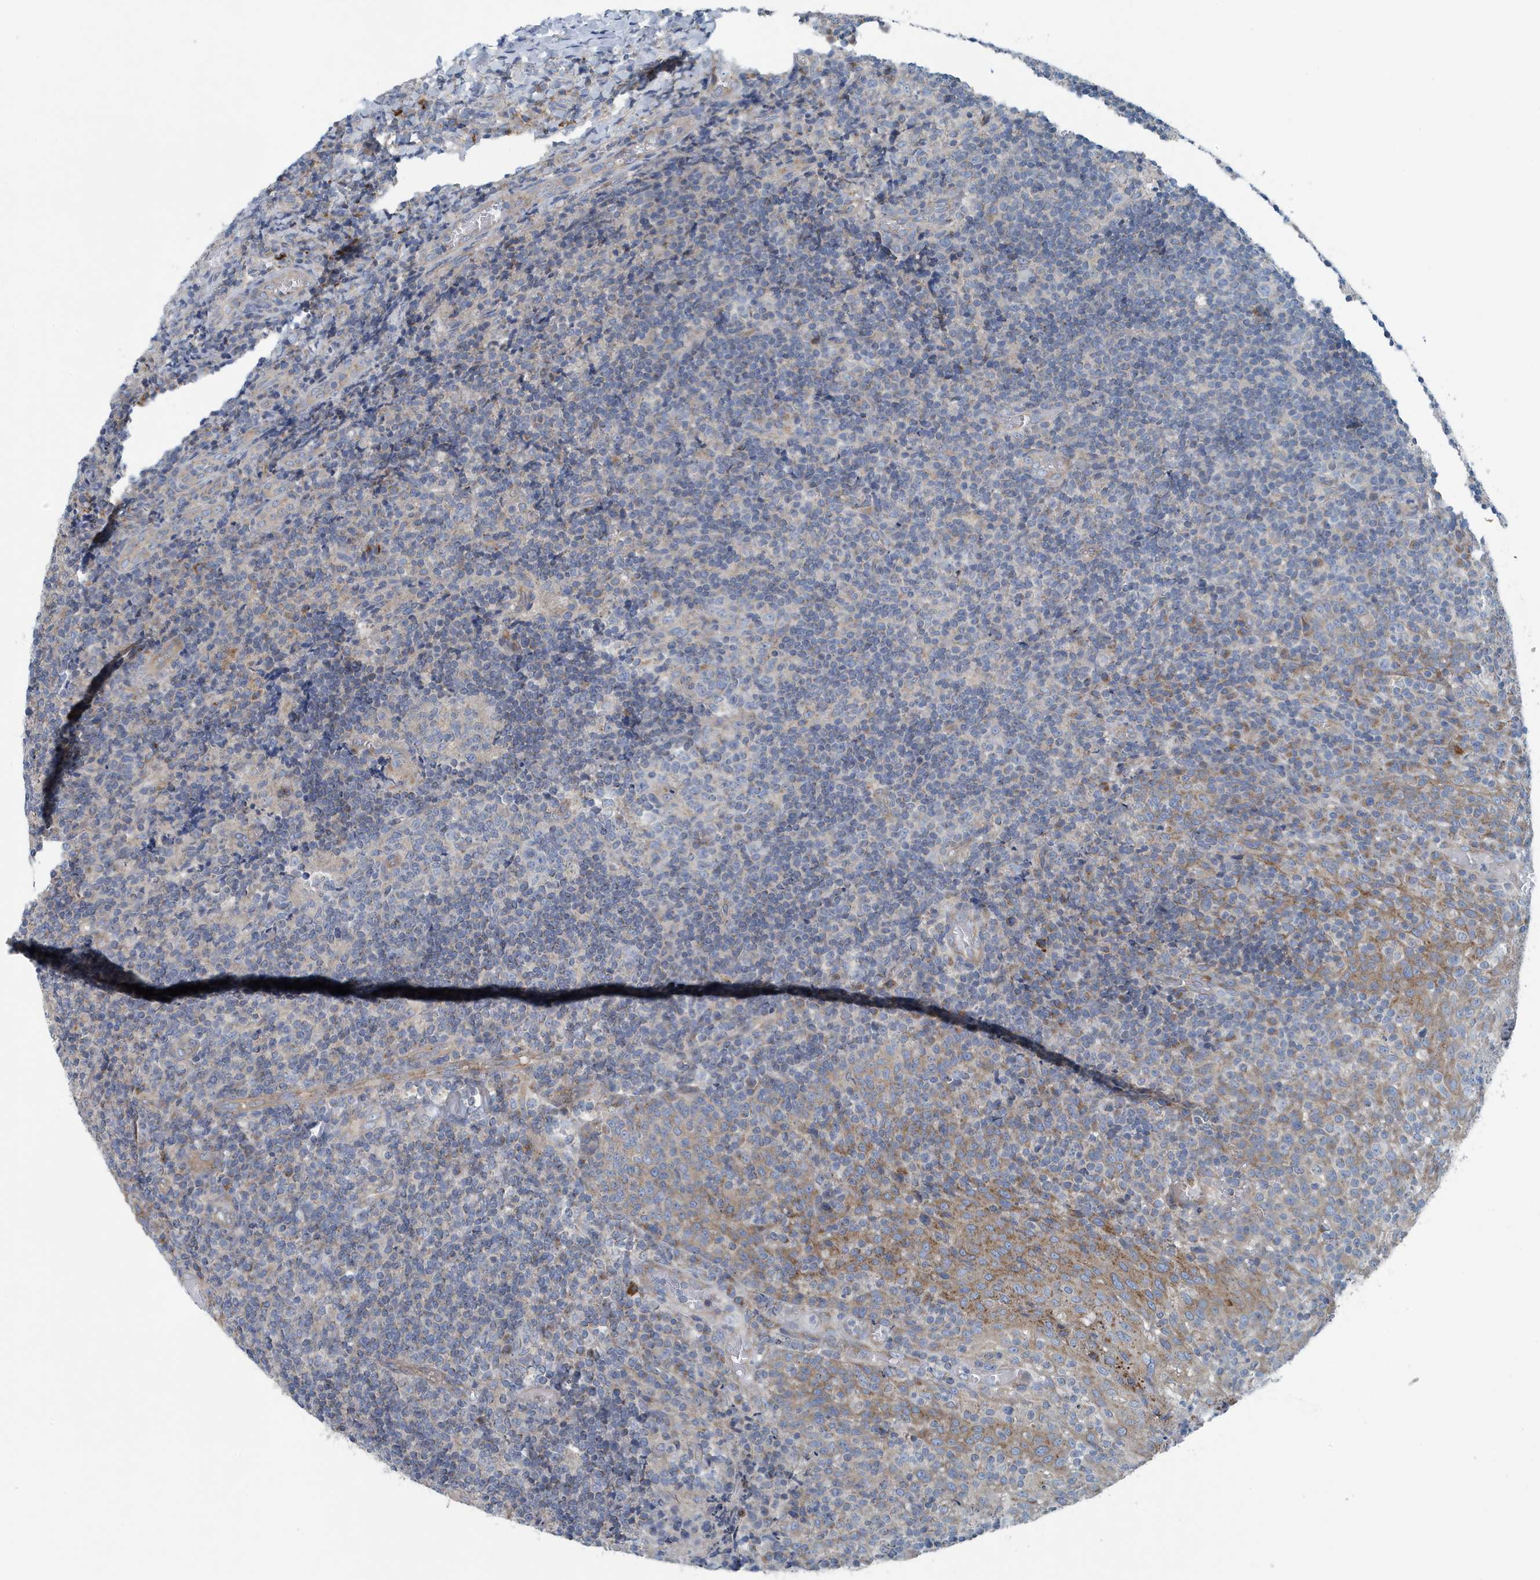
{"staining": {"intensity": "negative", "quantity": "none", "location": "none"}, "tissue": "tonsil", "cell_type": "Germinal center cells", "image_type": "normal", "snomed": [{"axis": "morphology", "description": "Normal tissue, NOS"}, {"axis": "topography", "description": "Tonsil"}], "caption": "A high-resolution micrograph shows immunohistochemistry staining of benign tonsil, which reveals no significant expression in germinal center cells. The staining was performed using DAB (3,3'-diaminobenzidine) to visualize the protein expression in brown, while the nuclei were stained in blue with hematoxylin (Magnification: 20x).", "gene": "PPM1M", "patient": {"sex": "female", "age": 19}}